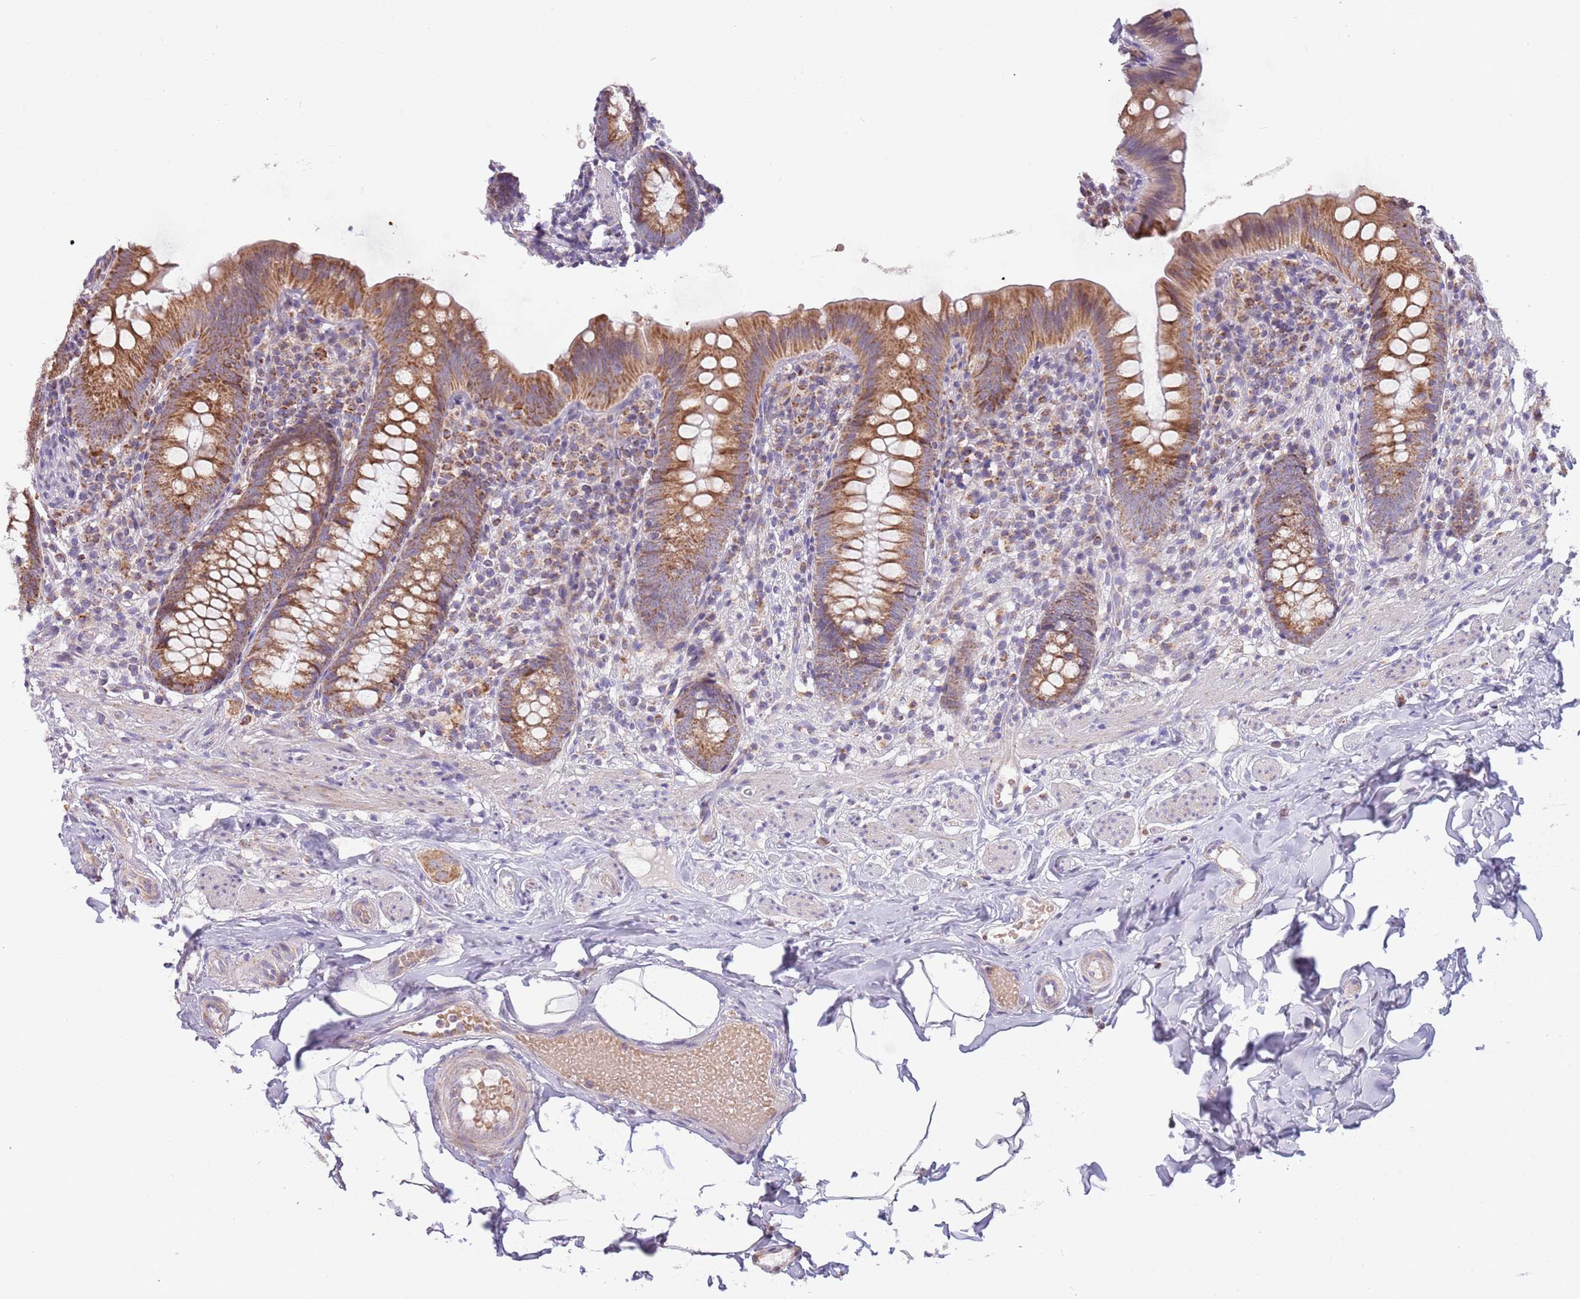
{"staining": {"intensity": "moderate", "quantity": ">75%", "location": "cytoplasmic/membranous"}, "tissue": "appendix", "cell_type": "Glandular cells", "image_type": "normal", "snomed": [{"axis": "morphology", "description": "Normal tissue, NOS"}, {"axis": "topography", "description": "Appendix"}], "caption": "DAB (3,3'-diaminobenzidine) immunohistochemical staining of normal human appendix reveals moderate cytoplasmic/membranous protein staining in approximately >75% of glandular cells.", "gene": "LHX6", "patient": {"sex": "male", "age": 55}}